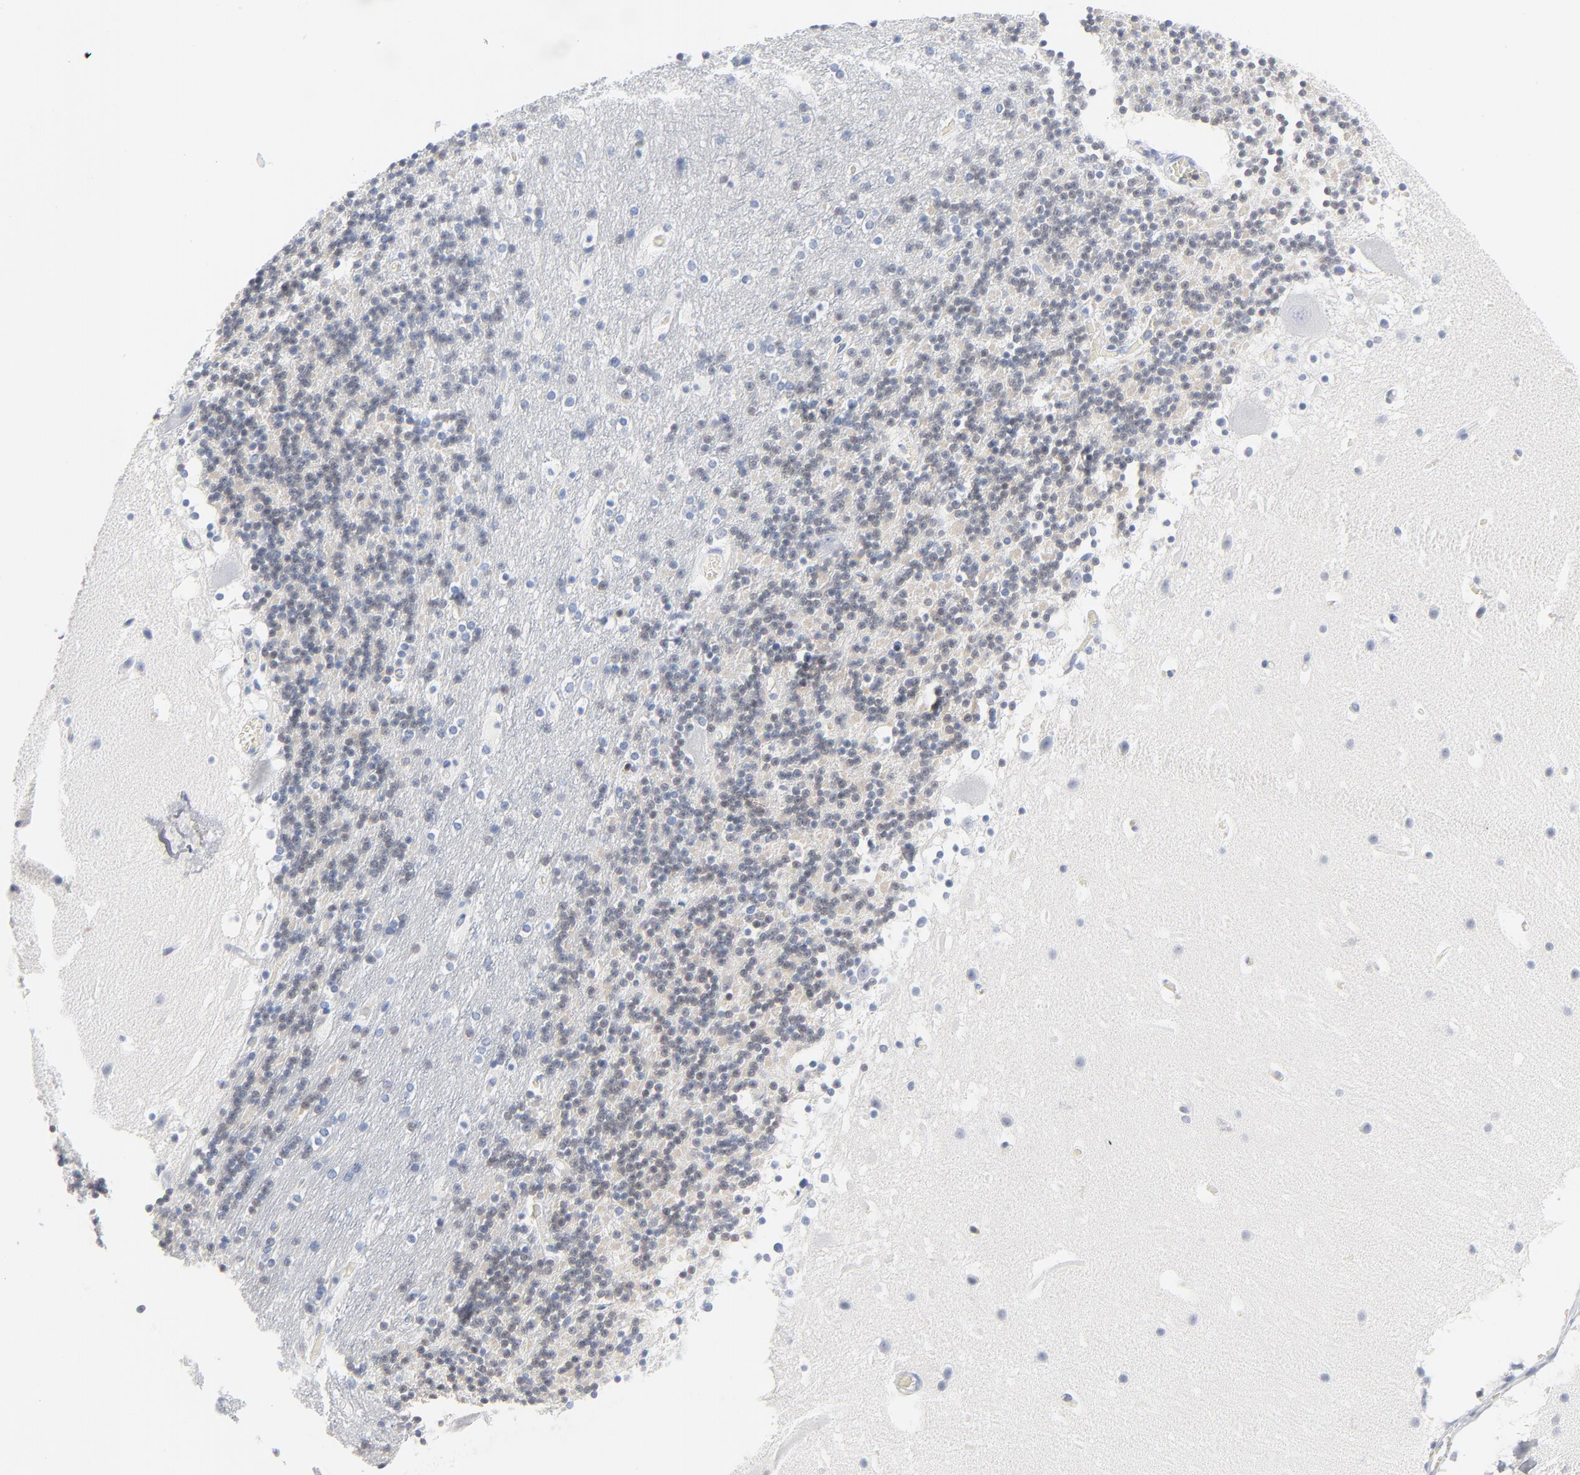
{"staining": {"intensity": "negative", "quantity": "none", "location": "none"}, "tissue": "cerebellum", "cell_type": "Cells in granular layer", "image_type": "normal", "snomed": [{"axis": "morphology", "description": "Normal tissue, NOS"}, {"axis": "topography", "description": "Cerebellum"}], "caption": "Immunohistochemistry (IHC) of normal human cerebellum displays no staining in cells in granular layer.", "gene": "PTK2B", "patient": {"sex": "male", "age": 45}}